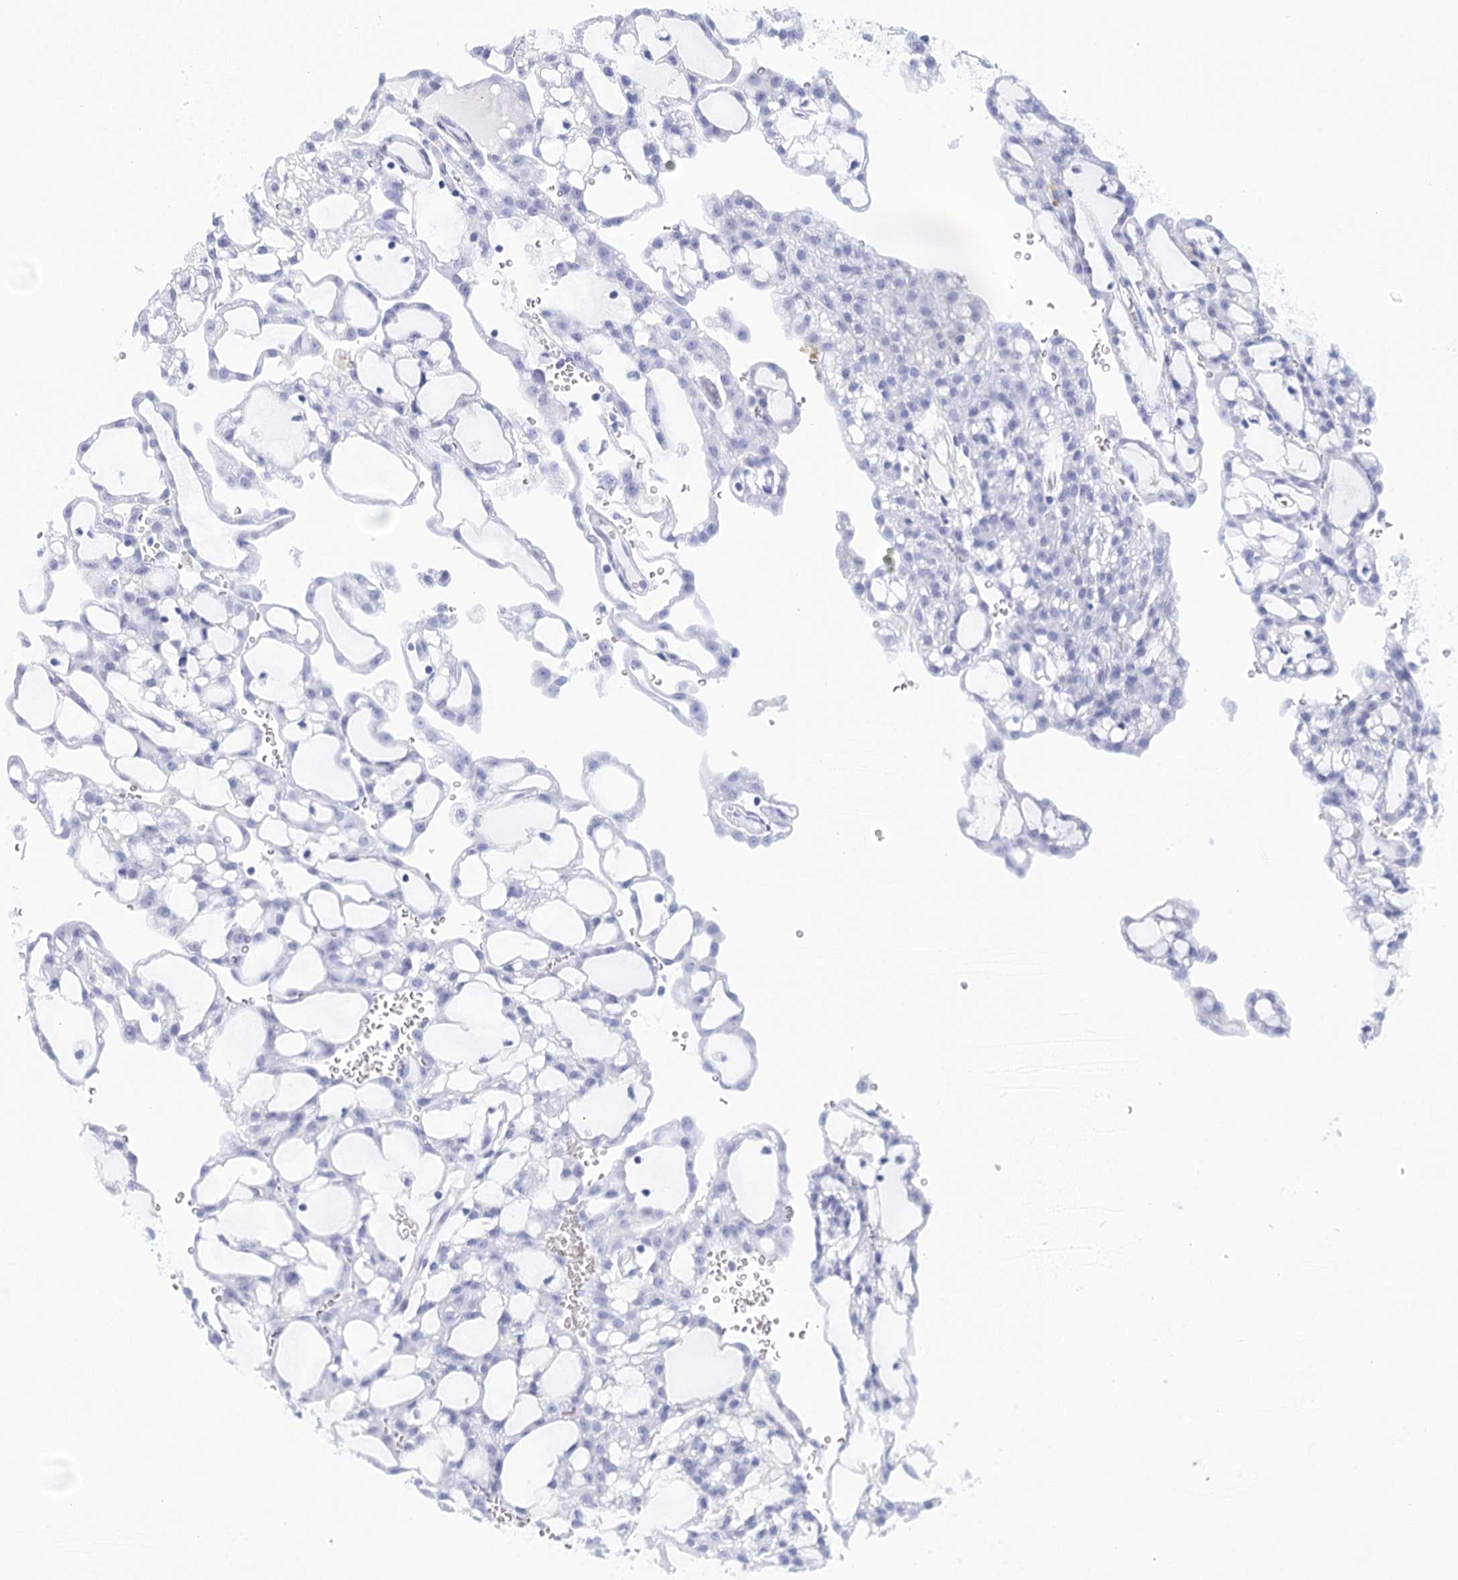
{"staining": {"intensity": "negative", "quantity": "none", "location": "none"}, "tissue": "renal cancer", "cell_type": "Tumor cells", "image_type": "cancer", "snomed": [{"axis": "morphology", "description": "Adenocarcinoma, NOS"}, {"axis": "topography", "description": "Kidney"}], "caption": "Immunohistochemical staining of renal cancer displays no significant positivity in tumor cells. The staining was performed using DAB (3,3'-diaminobenzidine) to visualize the protein expression in brown, while the nuclei were stained in blue with hematoxylin (Magnification: 20x).", "gene": "TMEM218", "patient": {"sex": "male", "age": 63}}